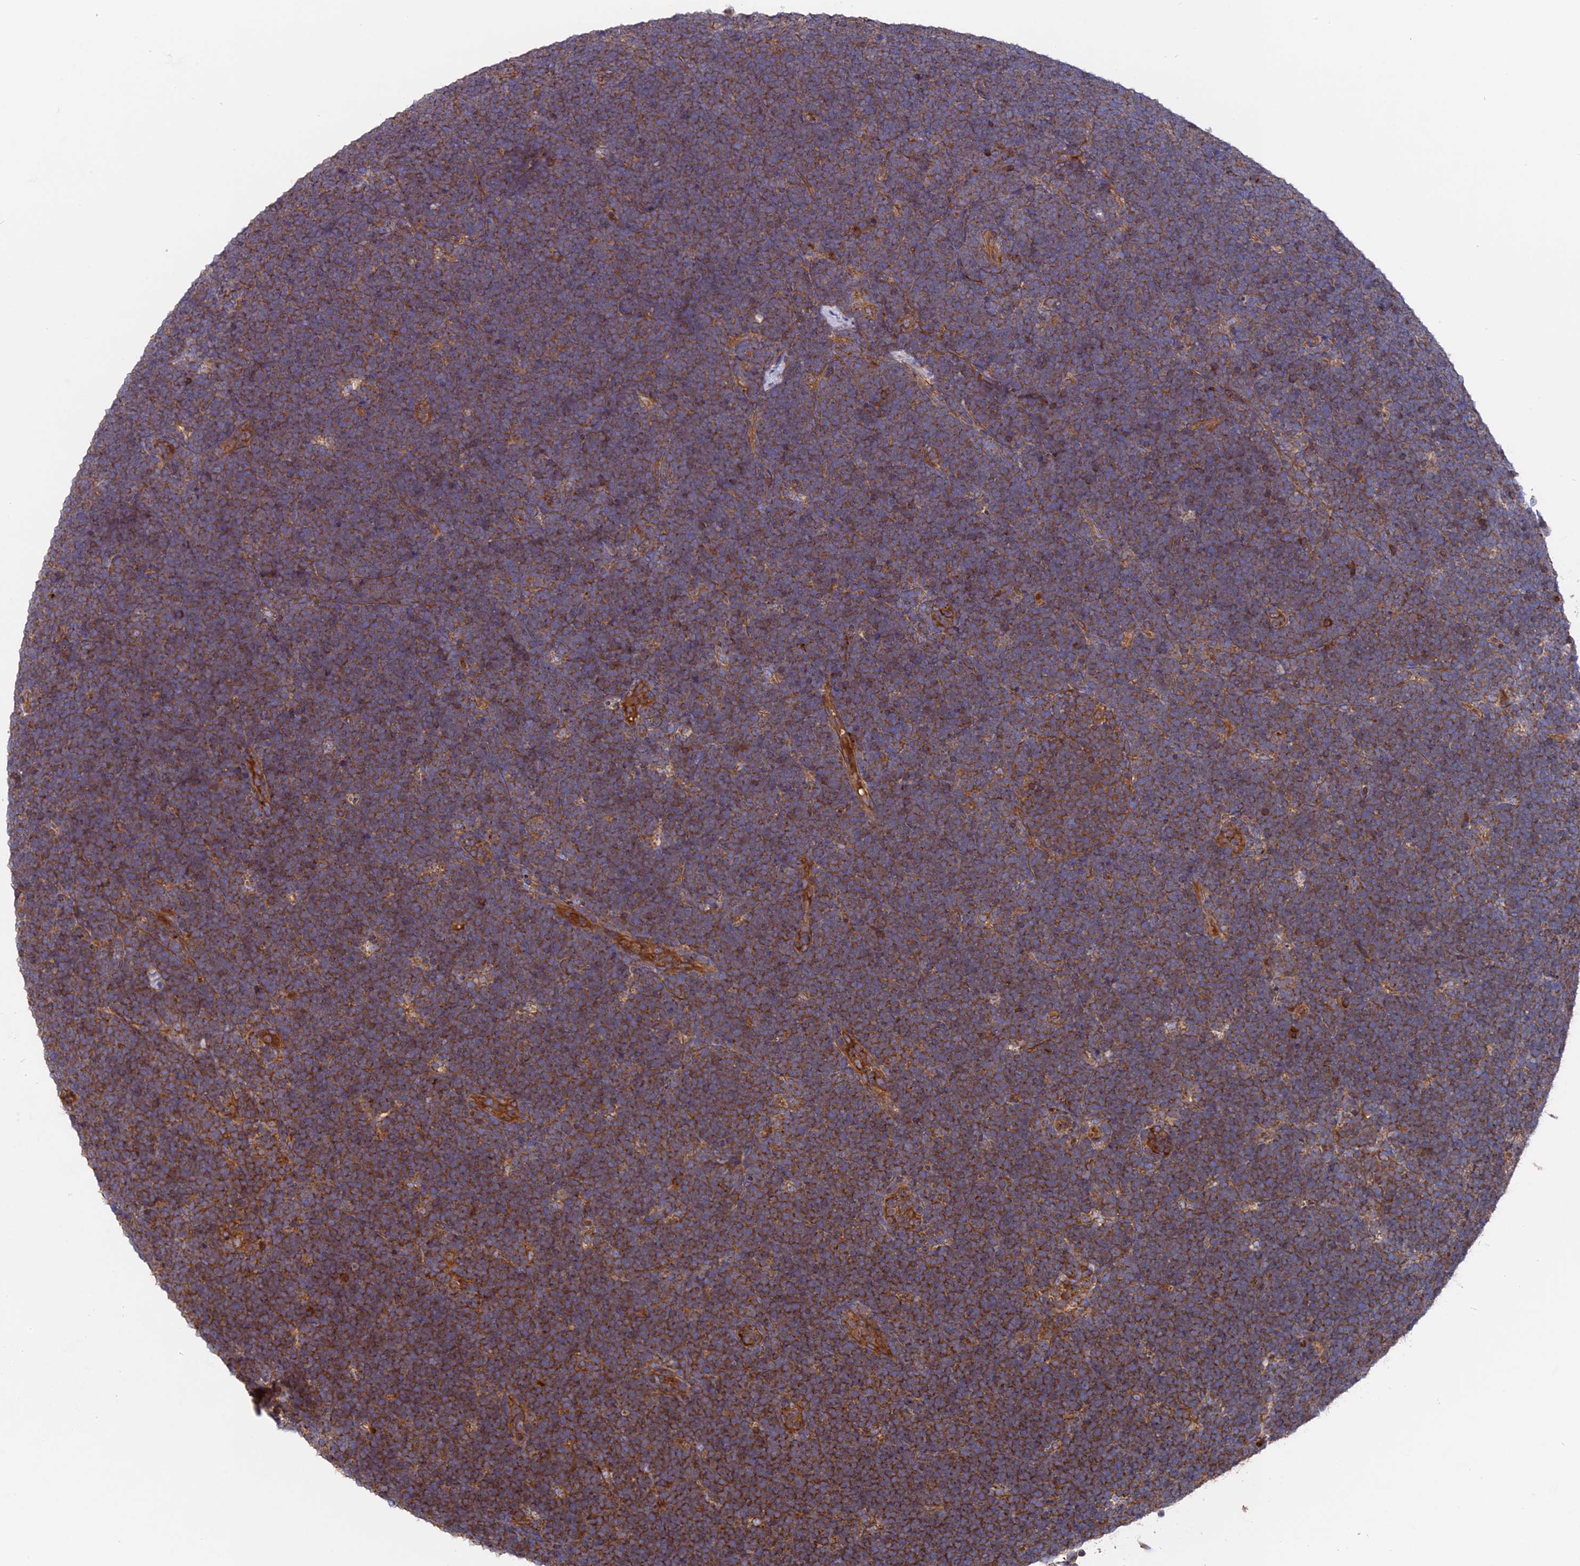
{"staining": {"intensity": "moderate", "quantity": ">75%", "location": "cytoplasmic/membranous"}, "tissue": "lymphoma", "cell_type": "Tumor cells", "image_type": "cancer", "snomed": [{"axis": "morphology", "description": "Malignant lymphoma, non-Hodgkin's type, High grade"}, {"axis": "topography", "description": "Lymph node"}], "caption": "Moderate cytoplasmic/membranous protein expression is identified in about >75% of tumor cells in malignant lymphoma, non-Hodgkin's type (high-grade). Ihc stains the protein in brown and the nuclei are stained blue.", "gene": "TELO2", "patient": {"sex": "male", "age": 13}}